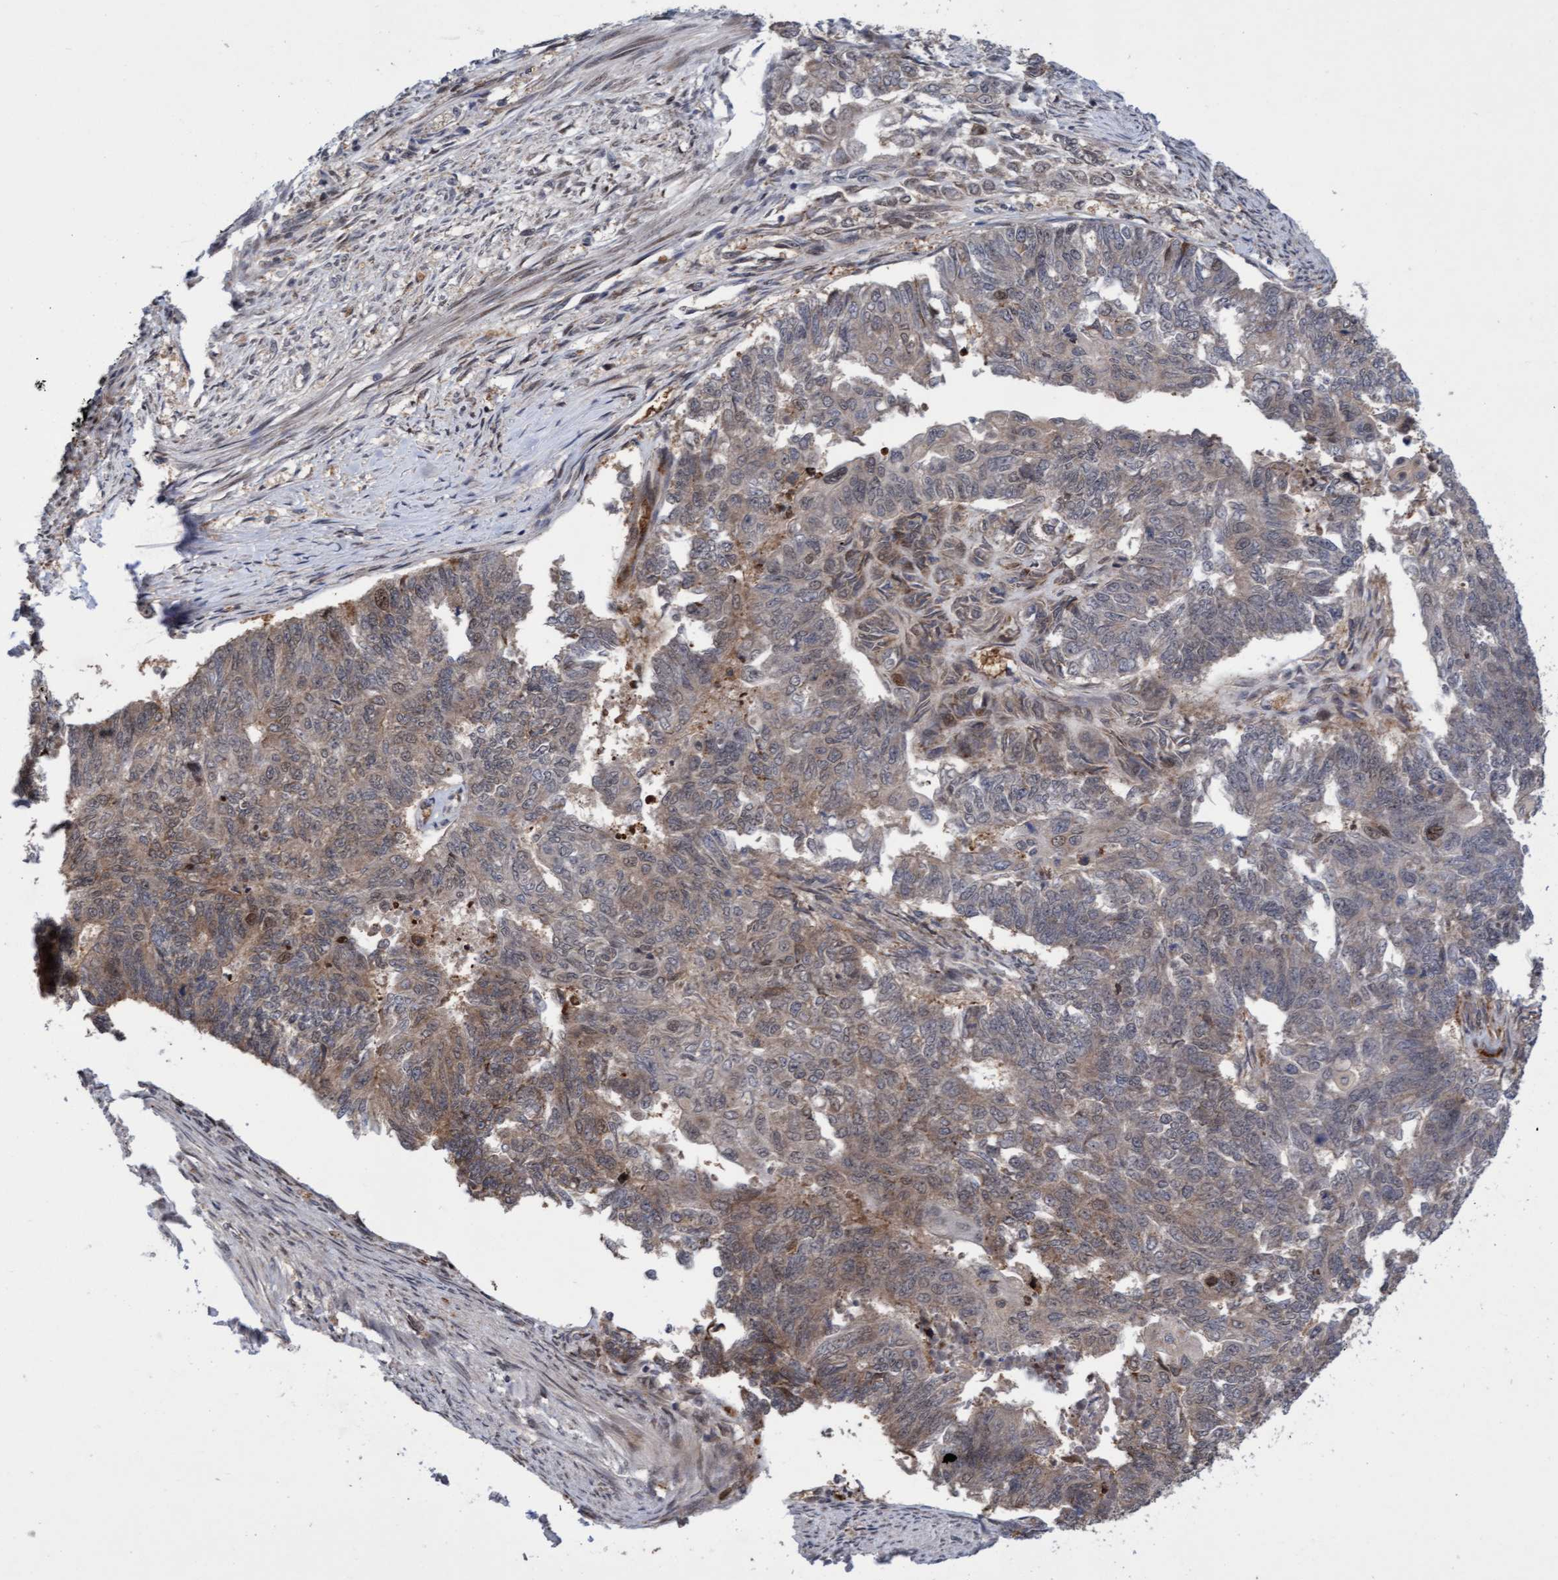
{"staining": {"intensity": "weak", "quantity": ">75%", "location": "cytoplasmic/membranous"}, "tissue": "endometrial cancer", "cell_type": "Tumor cells", "image_type": "cancer", "snomed": [{"axis": "morphology", "description": "Adenocarcinoma, NOS"}, {"axis": "topography", "description": "Endometrium"}], "caption": "Immunohistochemical staining of endometrial cancer (adenocarcinoma) shows weak cytoplasmic/membranous protein positivity in about >75% of tumor cells. (brown staining indicates protein expression, while blue staining denotes nuclei).", "gene": "TANC2", "patient": {"sex": "female", "age": 32}}